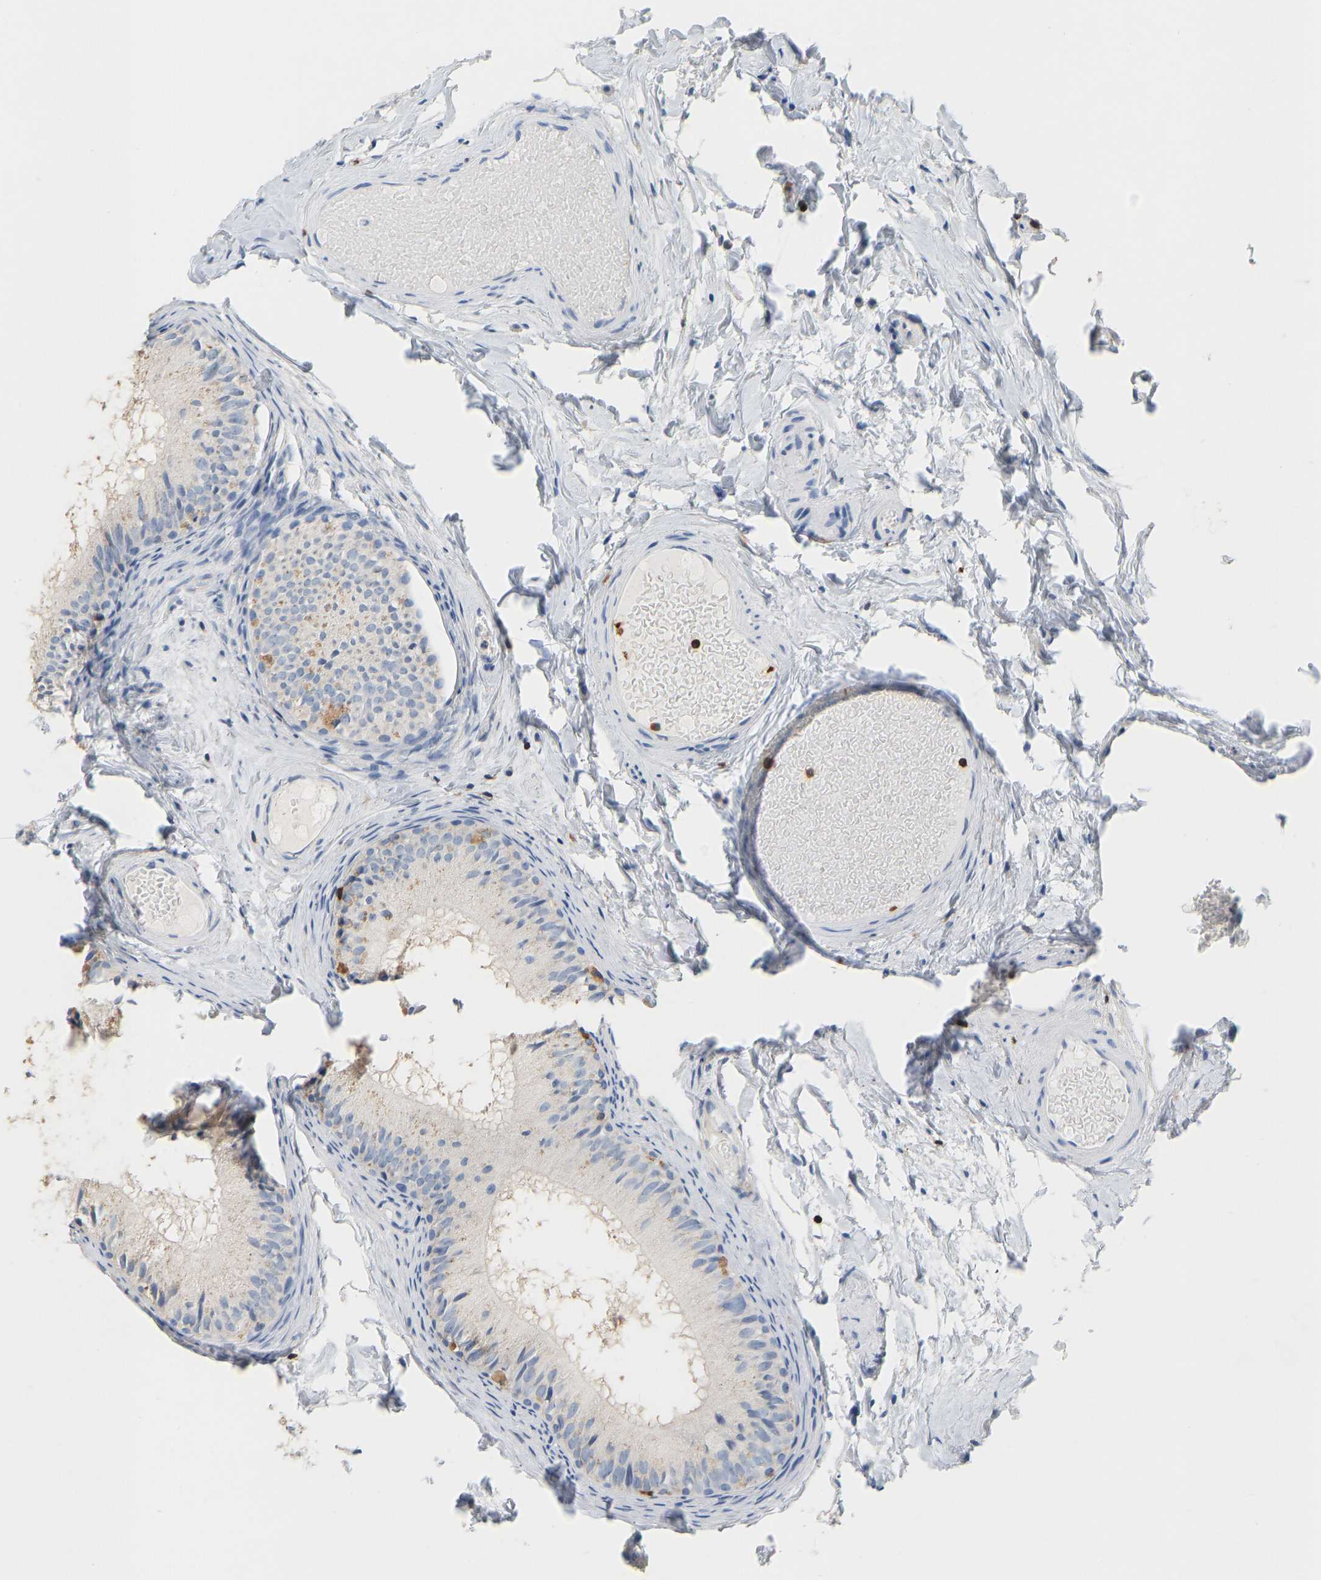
{"staining": {"intensity": "negative", "quantity": "none", "location": "none"}, "tissue": "epididymis", "cell_type": "Glandular cells", "image_type": "normal", "snomed": [{"axis": "morphology", "description": "Normal tissue, NOS"}, {"axis": "topography", "description": "Epididymis"}], "caption": "A photomicrograph of epididymis stained for a protein demonstrates no brown staining in glandular cells. (Brightfield microscopy of DAB (3,3'-diaminobenzidine) immunohistochemistry at high magnification).", "gene": "EVL", "patient": {"sex": "male", "age": 46}}